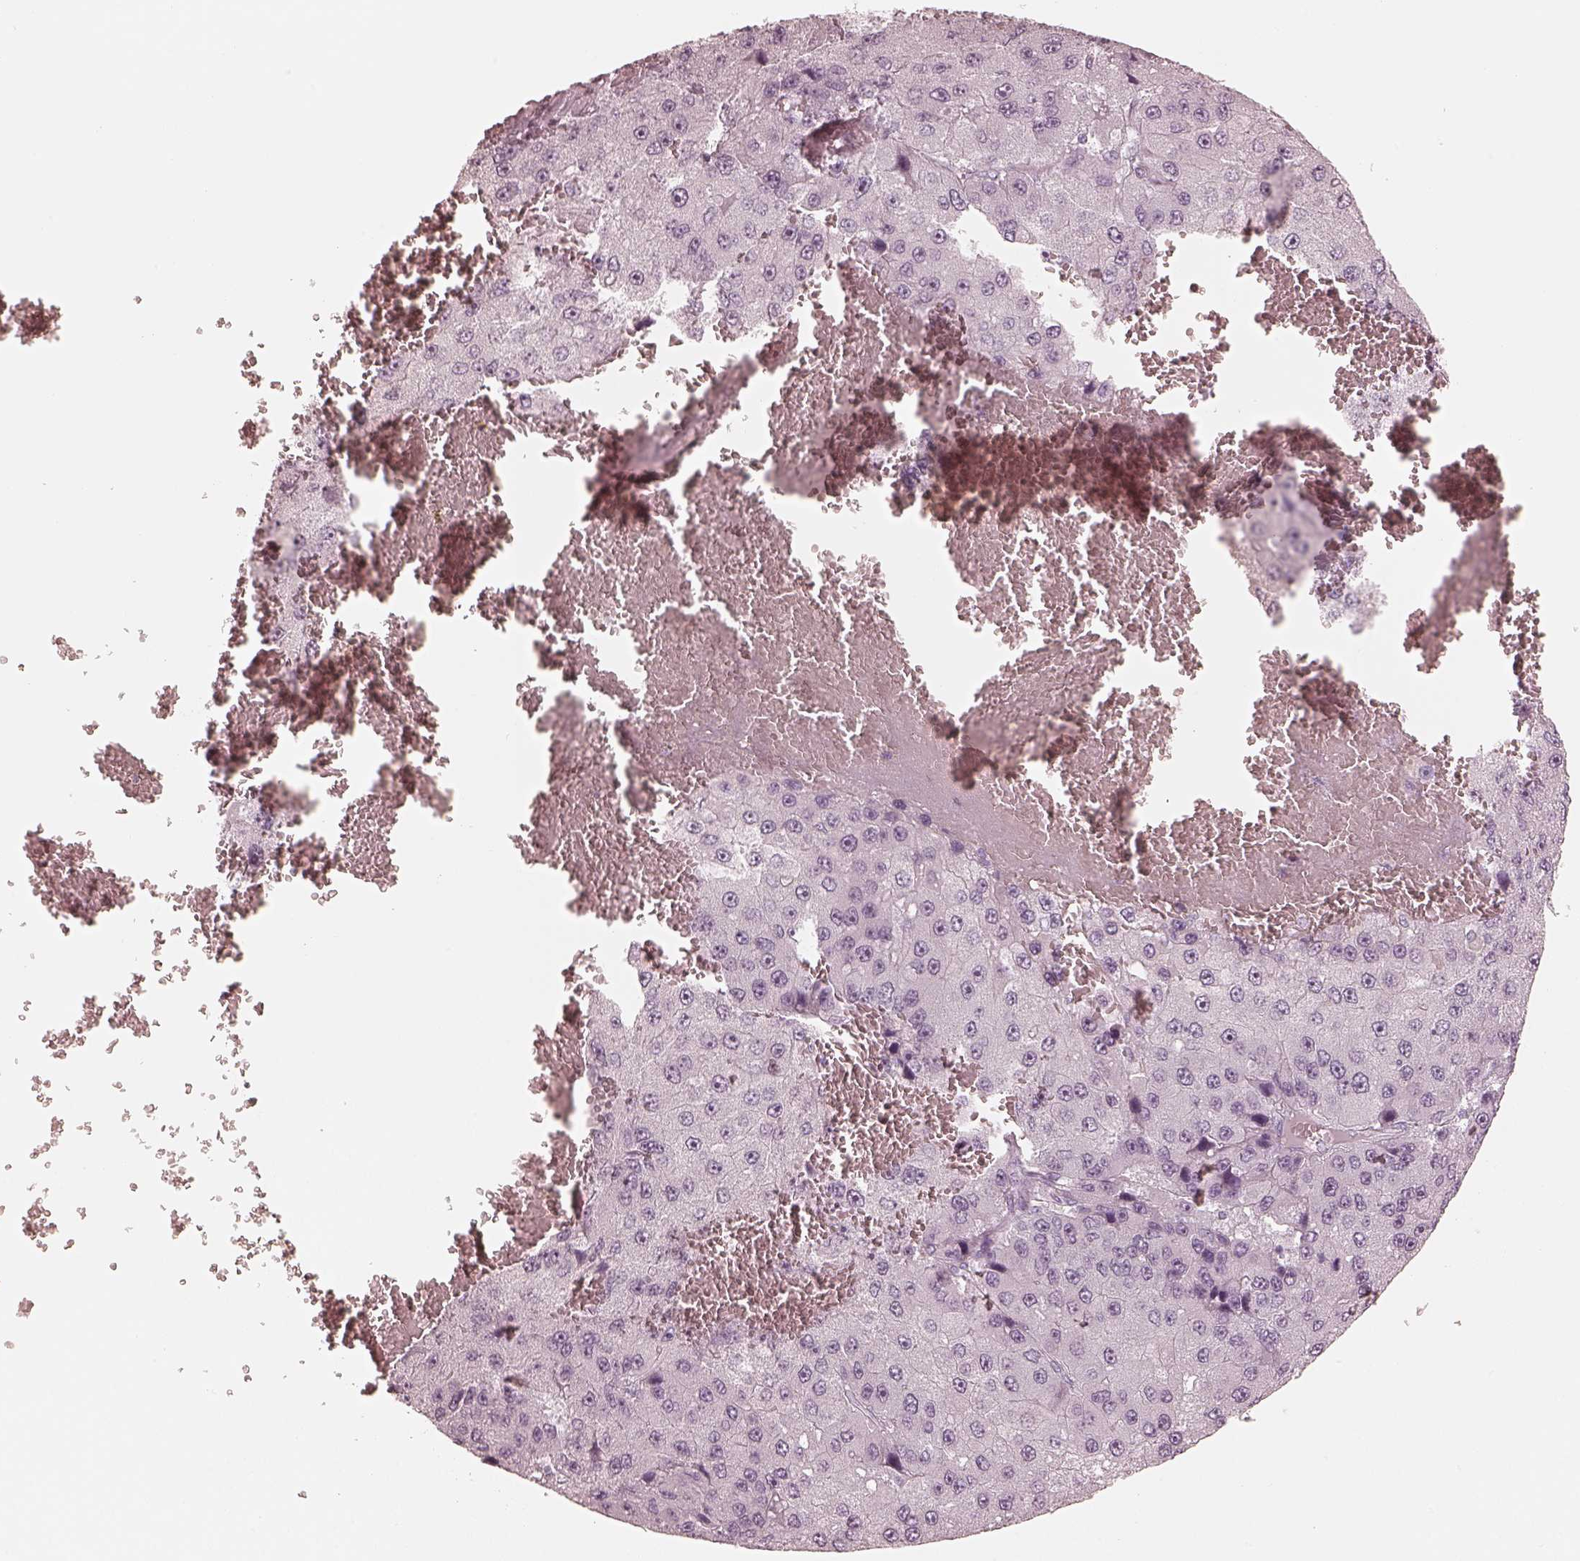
{"staining": {"intensity": "negative", "quantity": "none", "location": "none"}, "tissue": "liver cancer", "cell_type": "Tumor cells", "image_type": "cancer", "snomed": [{"axis": "morphology", "description": "Carcinoma, Hepatocellular, NOS"}, {"axis": "topography", "description": "Liver"}], "caption": "Photomicrograph shows no significant protein expression in tumor cells of liver hepatocellular carcinoma.", "gene": "CALR3", "patient": {"sex": "female", "age": 73}}